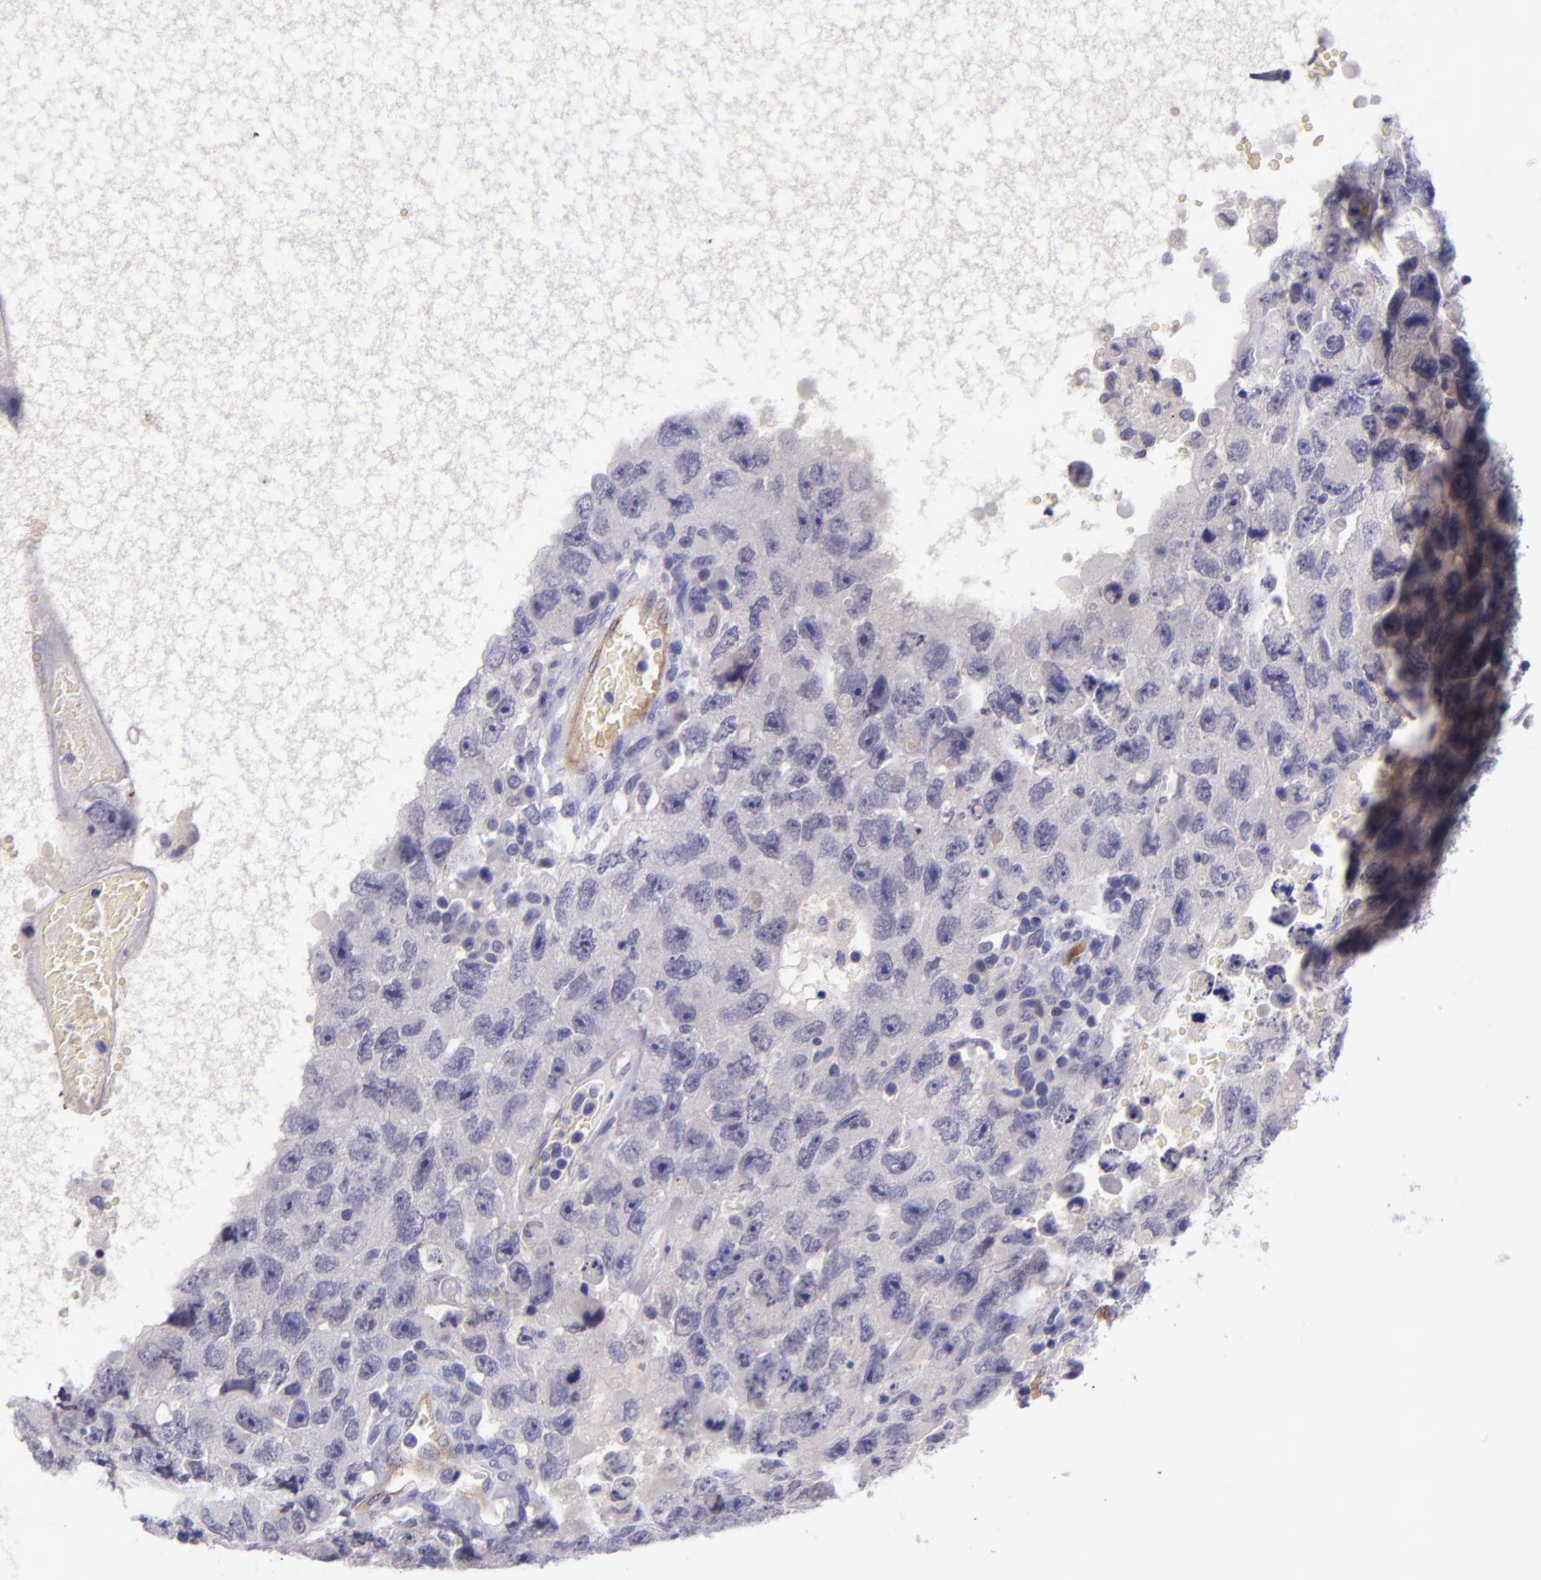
{"staining": {"intensity": "negative", "quantity": "none", "location": "none"}, "tissue": "testis cancer", "cell_type": "Tumor cells", "image_type": "cancer", "snomed": [{"axis": "morphology", "description": "Carcinoma, Embryonal, NOS"}, {"axis": "topography", "description": "Testis"}], "caption": "Protein analysis of embryonal carcinoma (testis) shows no significant staining in tumor cells.", "gene": "NOS3", "patient": {"sex": "male", "age": 26}}